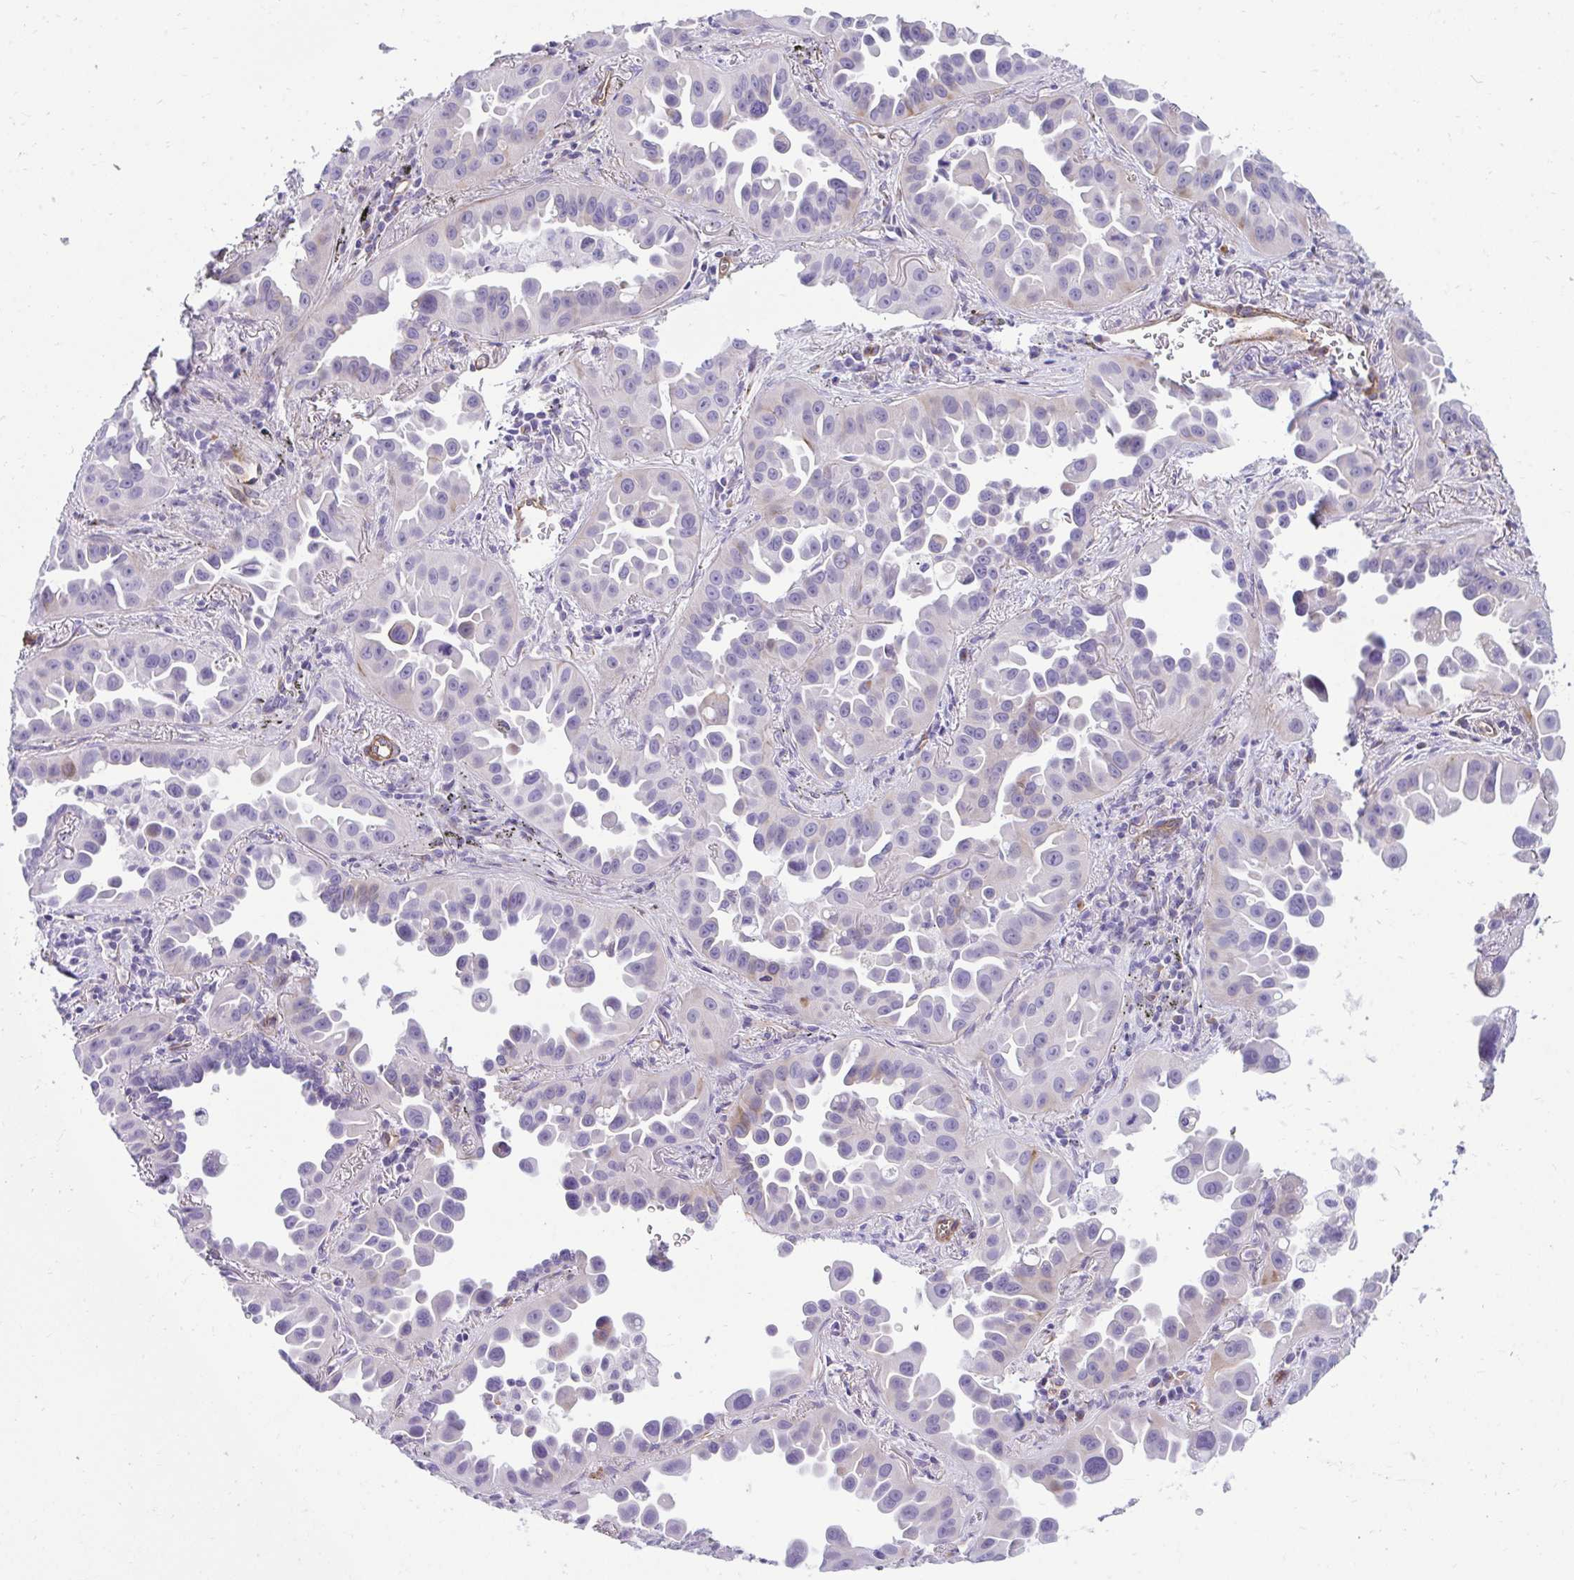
{"staining": {"intensity": "negative", "quantity": "none", "location": "none"}, "tissue": "lung cancer", "cell_type": "Tumor cells", "image_type": "cancer", "snomed": [{"axis": "morphology", "description": "Adenocarcinoma, NOS"}, {"axis": "topography", "description": "Lung"}], "caption": "This is an IHC photomicrograph of human lung adenocarcinoma. There is no positivity in tumor cells.", "gene": "UBL3", "patient": {"sex": "male", "age": 68}}